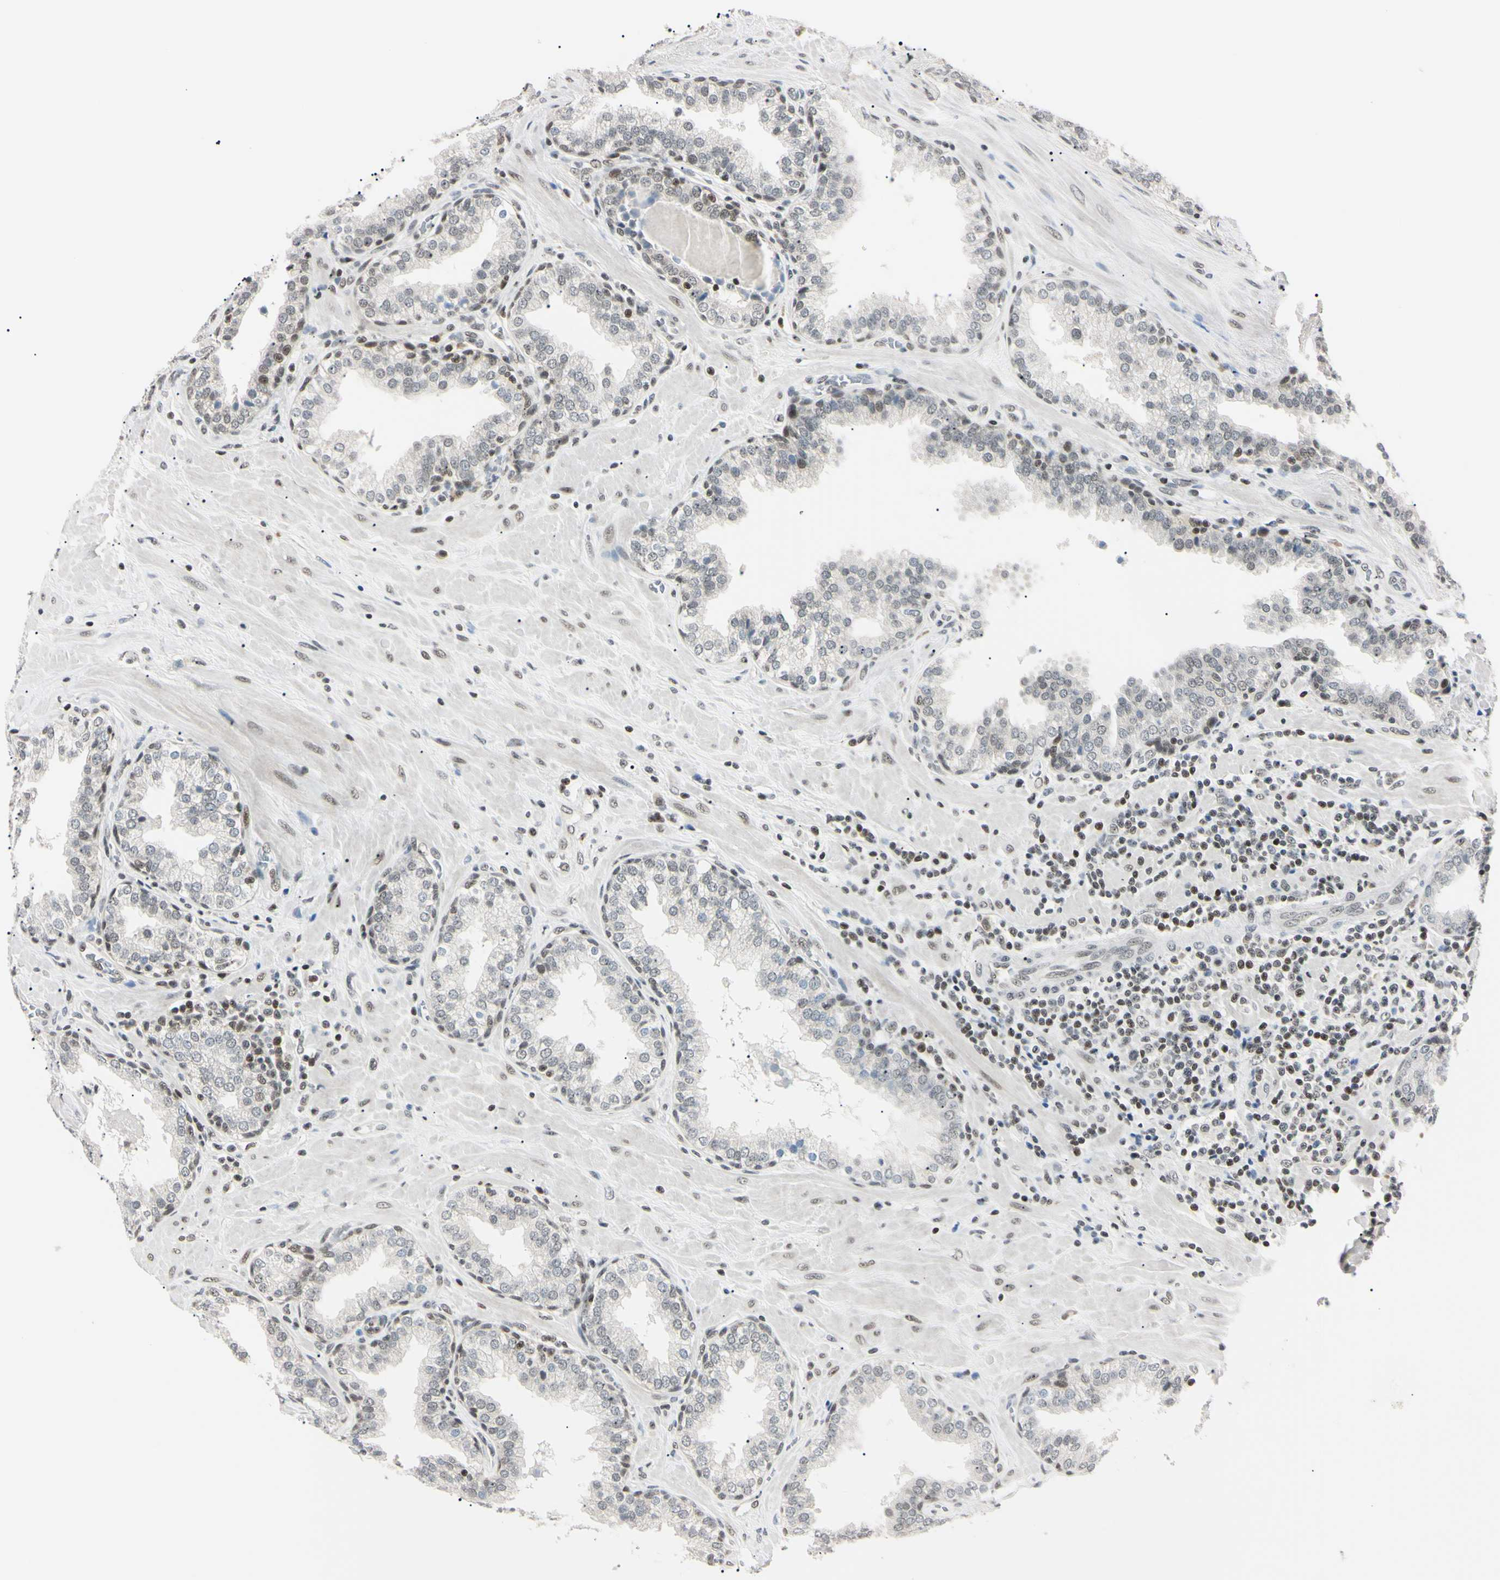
{"staining": {"intensity": "weak", "quantity": "25%-75%", "location": "nuclear"}, "tissue": "prostate", "cell_type": "Glandular cells", "image_type": "normal", "snomed": [{"axis": "morphology", "description": "Normal tissue, NOS"}, {"axis": "topography", "description": "Prostate"}], "caption": "Immunohistochemical staining of benign human prostate reveals 25%-75% levels of weak nuclear protein positivity in about 25%-75% of glandular cells.", "gene": "C1orf174", "patient": {"sex": "male", "age": 51}}